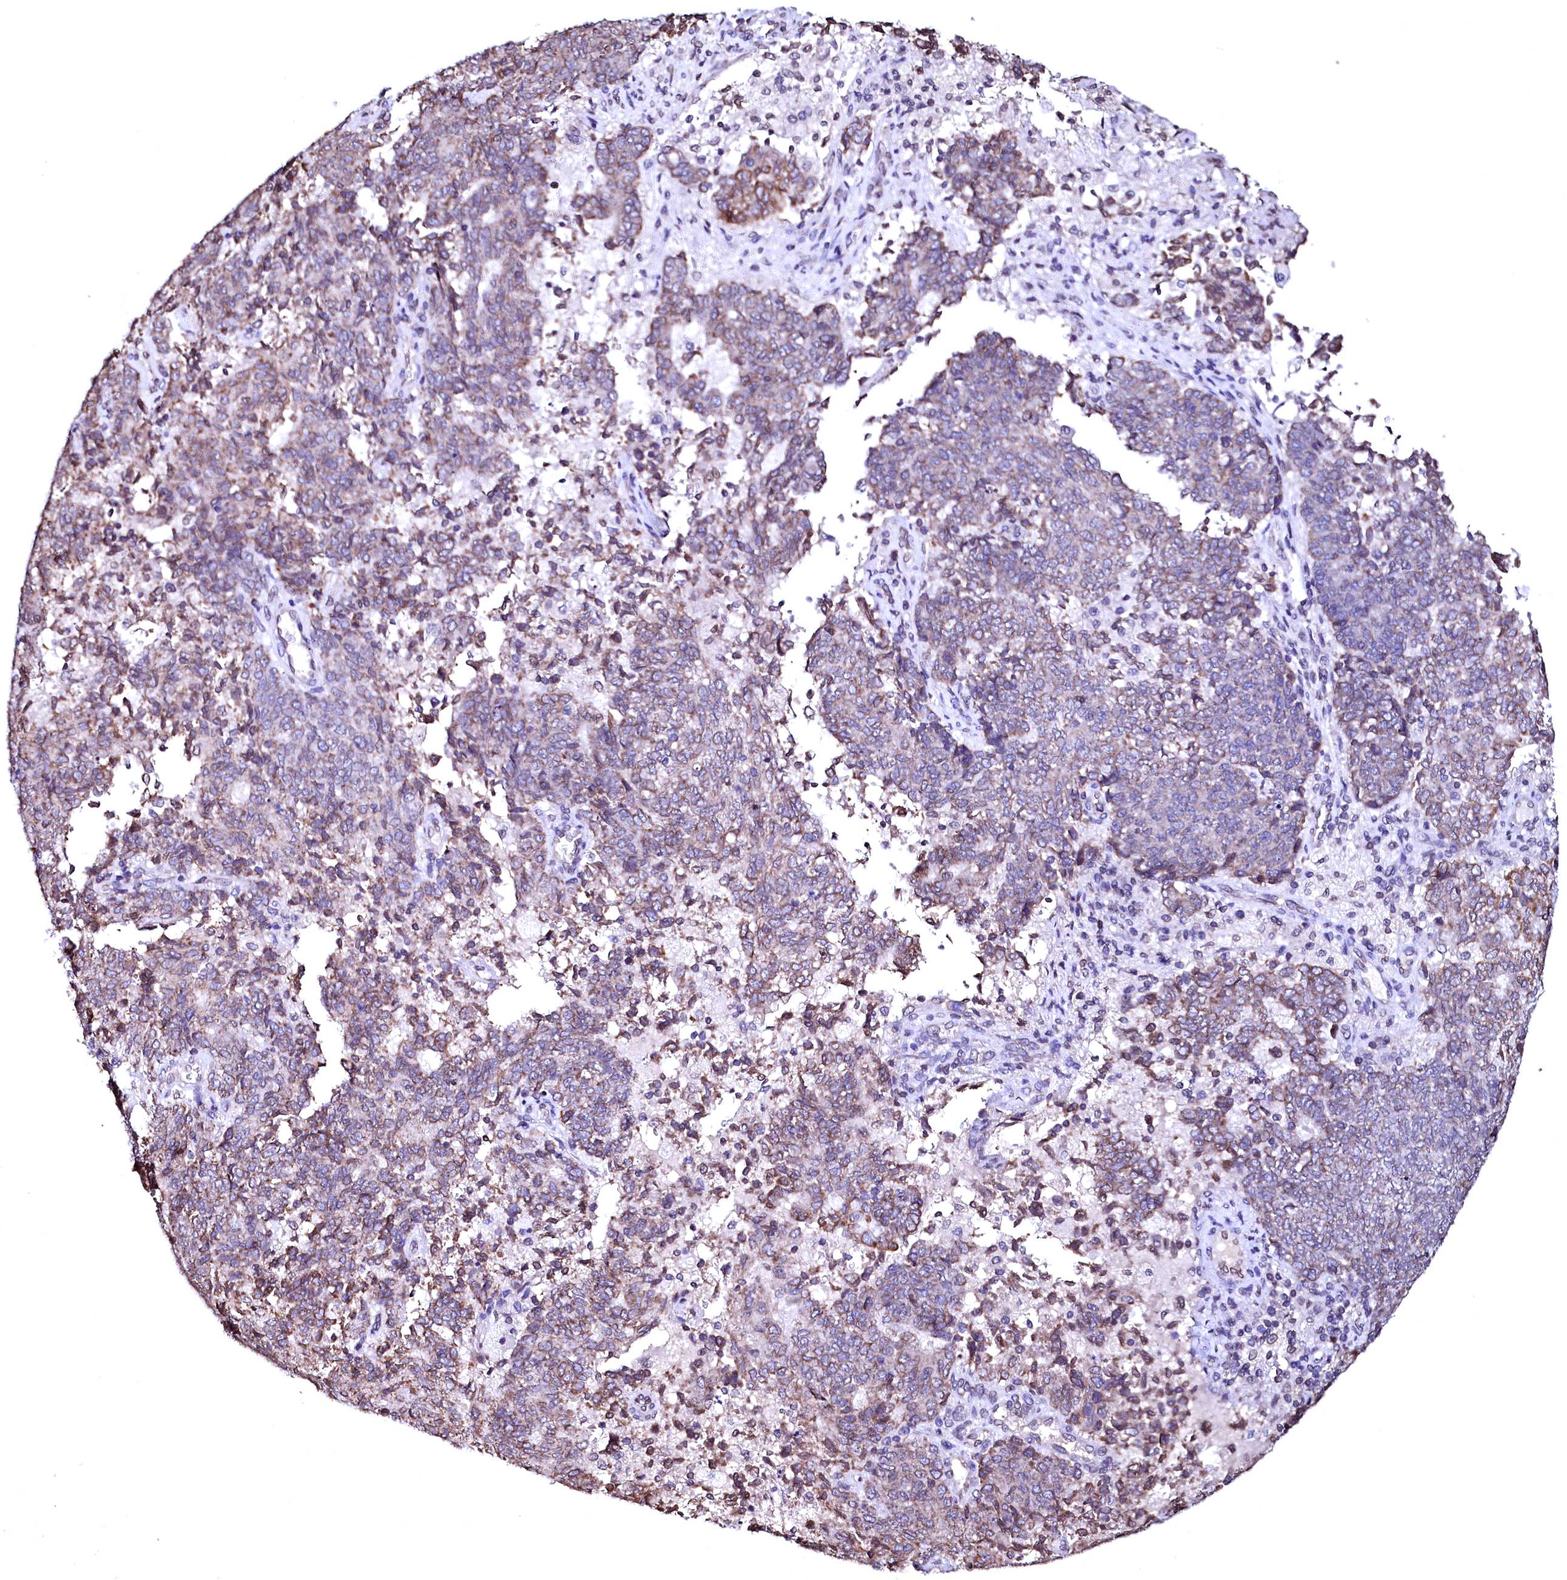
{"staining": {"intensity": "weak", "quantity": "25%-75%", "location": "cytoplasmic/membranous"}, "tissue": "endometrial cancer", "cell_type": "Tumor cells", "image_type": "cancer", "snomed": [{"axis": "morphology", "description": "Adenocarcinoma, NOS"}, {"axis": "topography", "description": "Endometrium"}], "caption": "Immunohistochemical staining of adenocarcinoma (endometrial) reveals weak cytoplasmic/membranous protein expression in about 25%-75% of tumor cells.", "gene": "HAND1", "patient": {"sex": "female", "age": 80}}